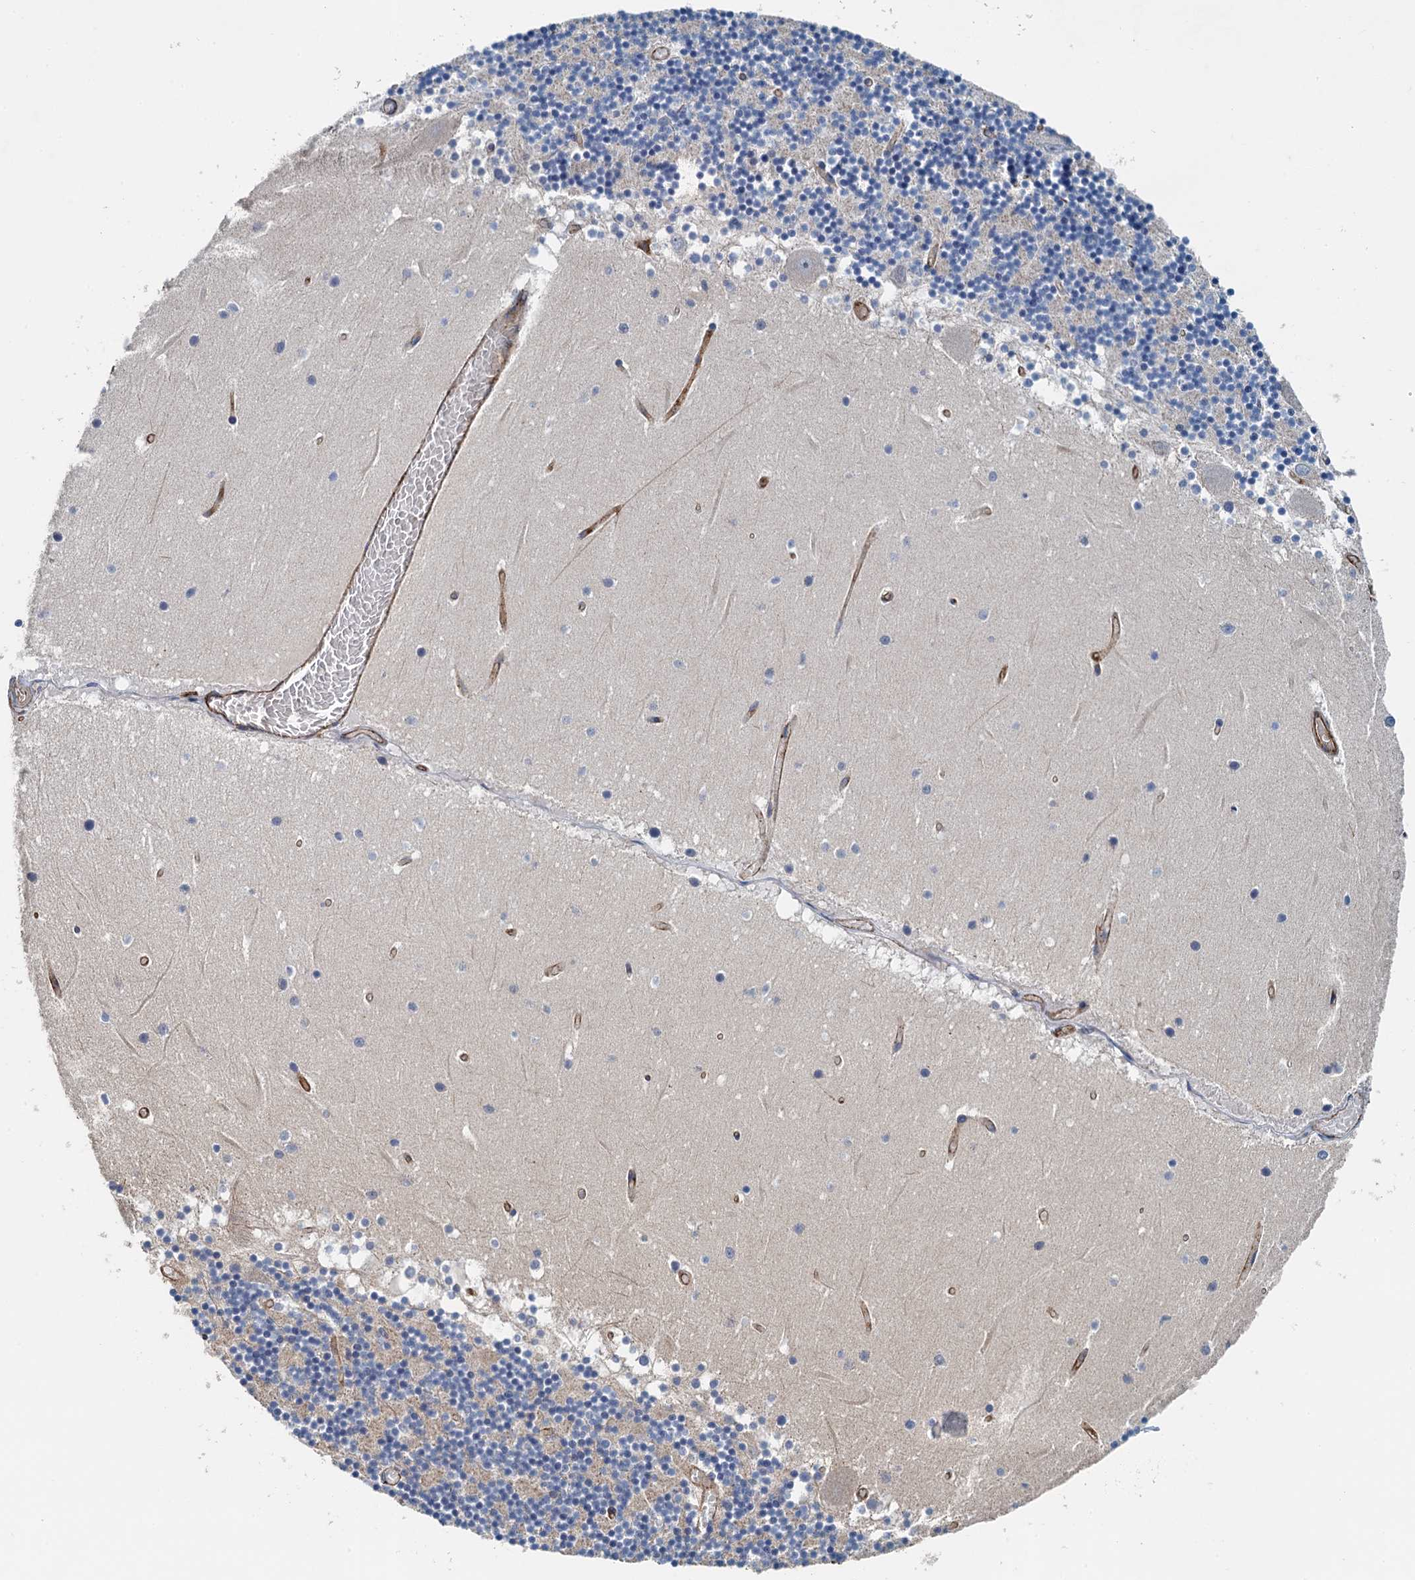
{"staining": {"intensity": "negative", "quantity": "none", "location": "none"}, "tissue": "cerebellum", "cell_type": "Cells in granular layer", "image_type": "normal", "snomed": [{"axis": "morphology", "description": "Normal tissue, NOS"}, {"axis": "topography", "description": "Cerebellum"}], "caption": "Protein analysis of normal cerebellum demonstrates no significant positivity in cells in granular layer.", "gene": "PPP1R14D", "patient": {"sex": "female", "age": 28}}